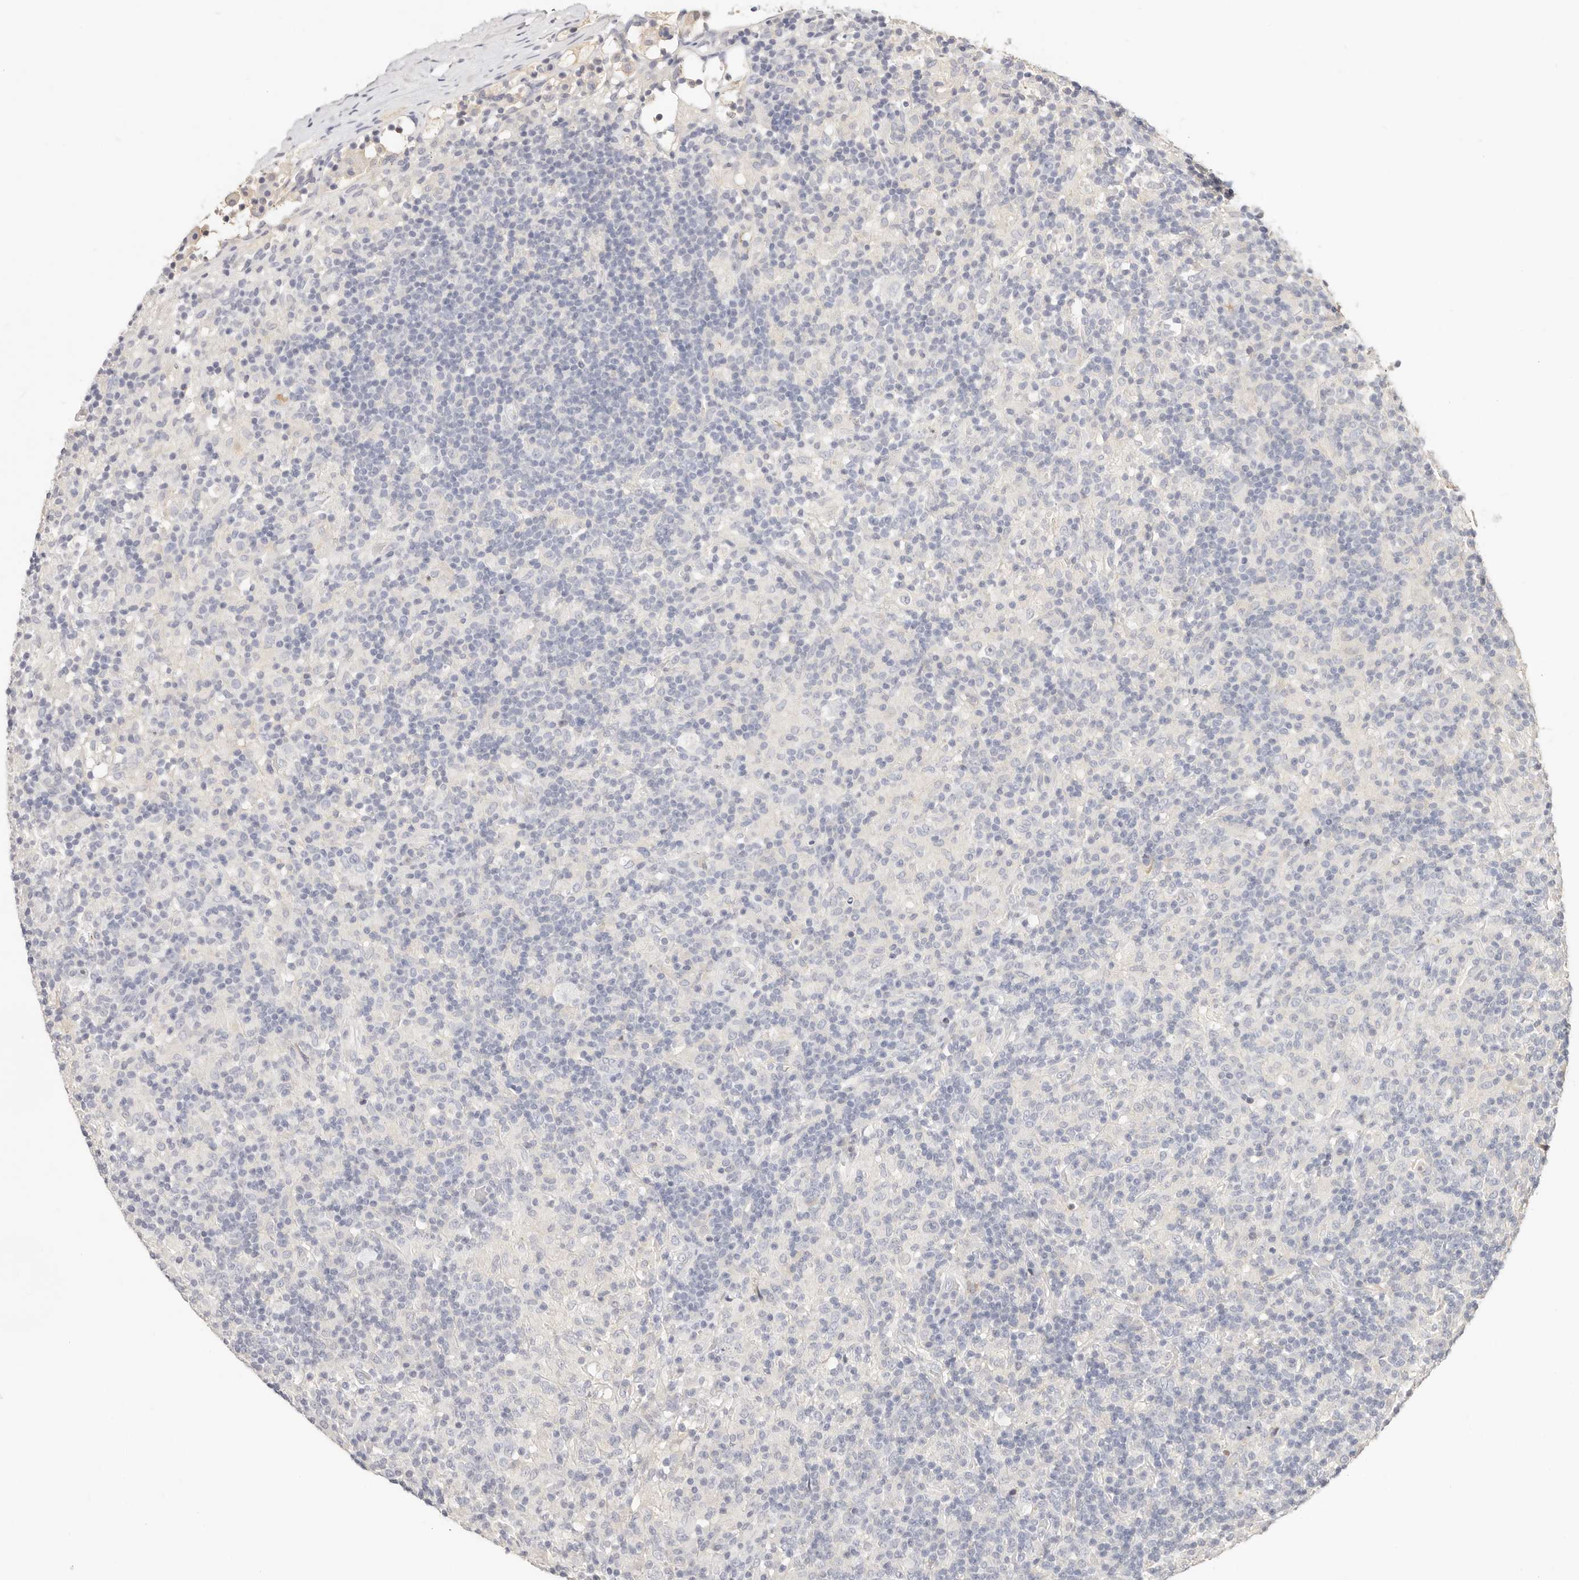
{"staining": {"intensity": "negative", "quantity": "none", "location": "none"}, "tissue": "lymphoma", "cell_type": "Tumor cells", "image_type": "cancer", "snomed": [{"axis": "morphology", "description": "Hodgkin's disease, NOS"}, {"axis": "topography", "description": "Lymph node"}], "caption": "A micrograph of human Hodgkin's disease is negative for staining in tumor cells.", "gene": "CXADR", "patient": {"sex": "male", "age": 70}}